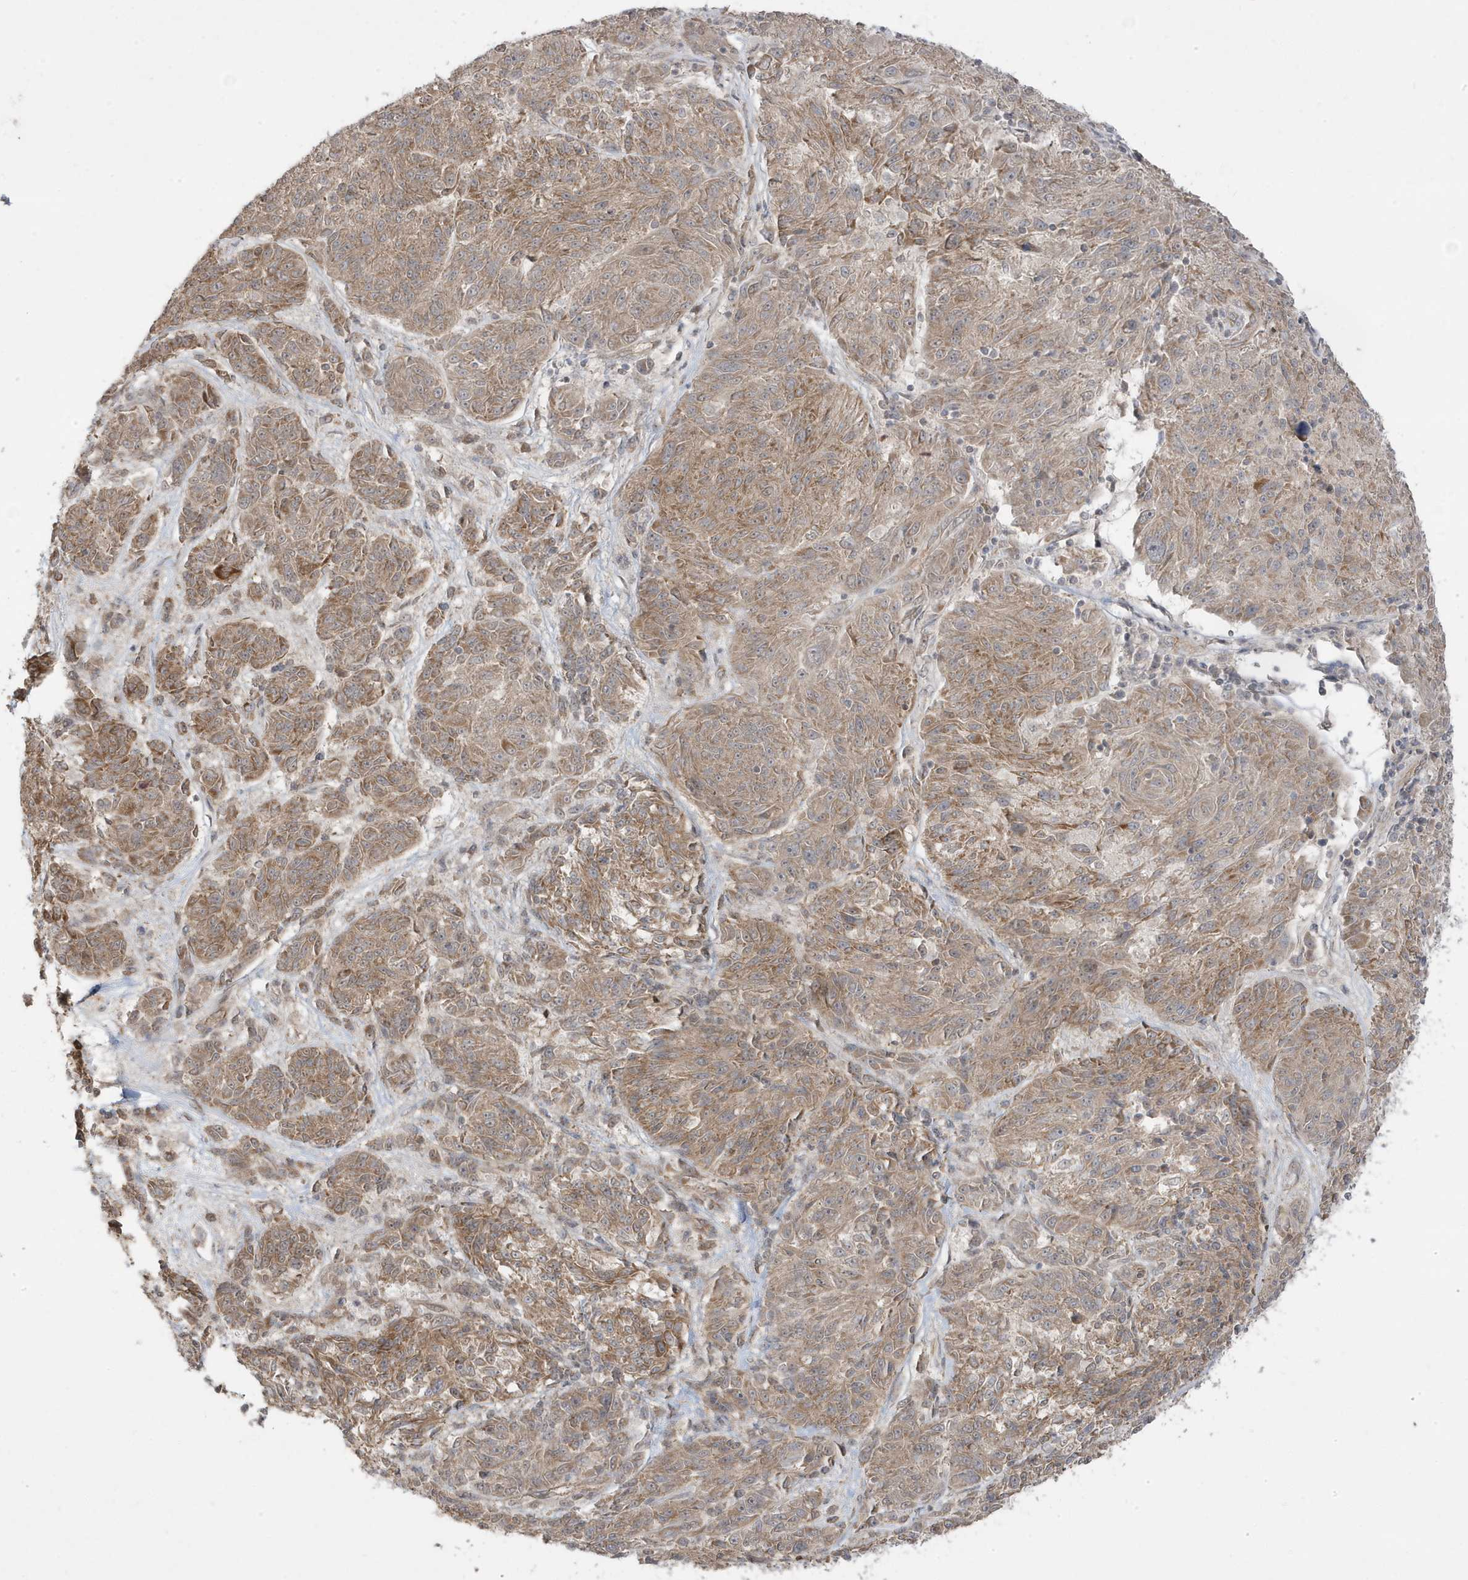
{"staining": {"intensity": "moderate", "quantity": ">75%", "location": "cytoplasmic/membranous"}, "tissue": "melanoma", "cell_type": "Tumor cells", "image_type": "cancer", "snomed": [{"axis": "morphology", "description": "Malignant melanoma, NOS"}, {"axis": "topography", "description": "Skin"}], "caption": "IHC staining of melanoma, which exhibits medium levels of moderate cytoplasmic/membranous staining in approximately >75% of tumor cells indicating moderate cytoplasmic/membranous protein positivity. The staining was performed using DAB (3,3'-diaminobenzidine) (brown) for protein detection and nuclei were counterstained in hematoxylin (blue).", "gene": "DNAJC12", "patient": {"sex": "male", "age": 53}}